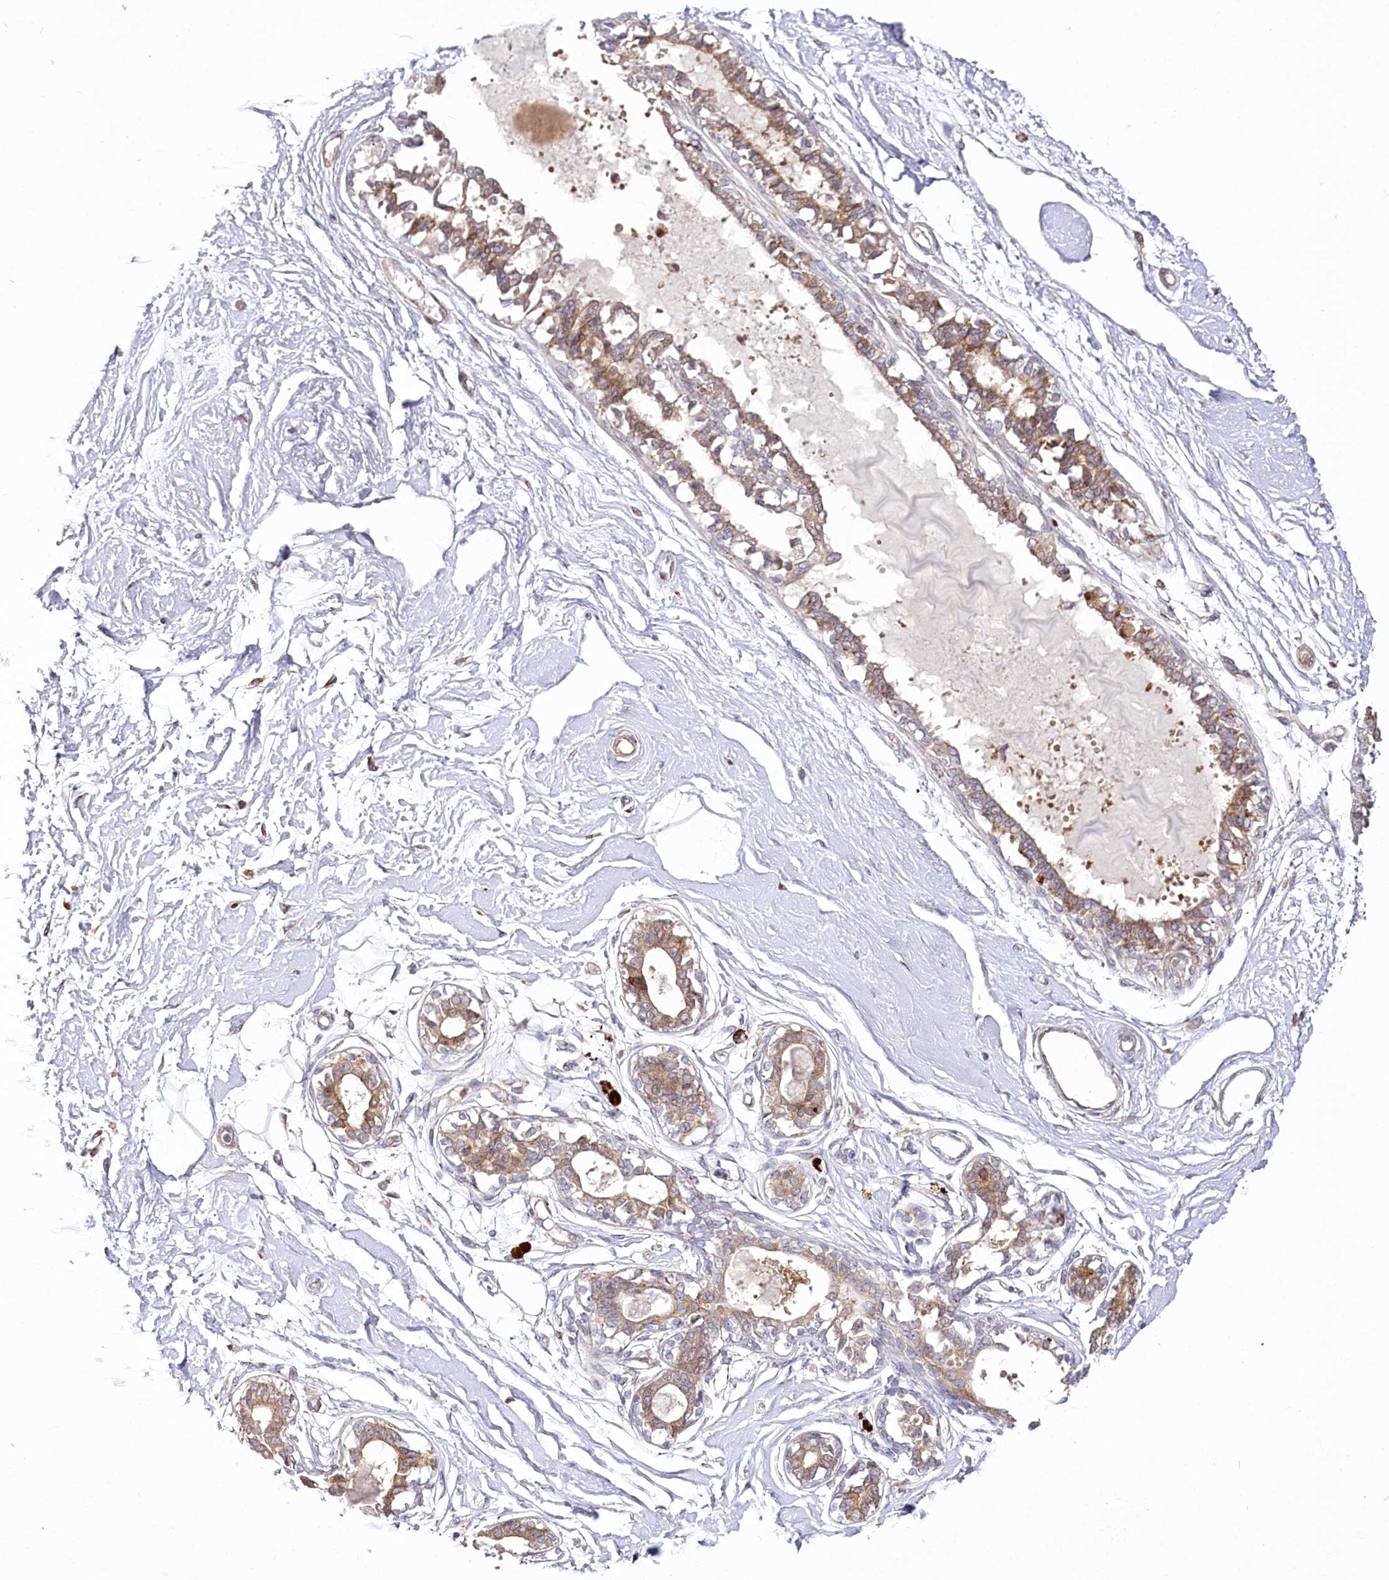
{"staining": {"intensity": "negative", "quantity": "none", "location": "none"}, "tissue": "breast", "cell_type": "Adipocytes", "image_type": "normal", "snomed": [{"axis": "morphology", "description": "Normal tissue, NOS"}, {"axis": "topography", "description": "Breast"}], "caption": "The micrograph demonstrates no significant staining in adipocytes of breast.", "gene": "POGLUT1", "patient": {"sex": "female", "age": 45}}